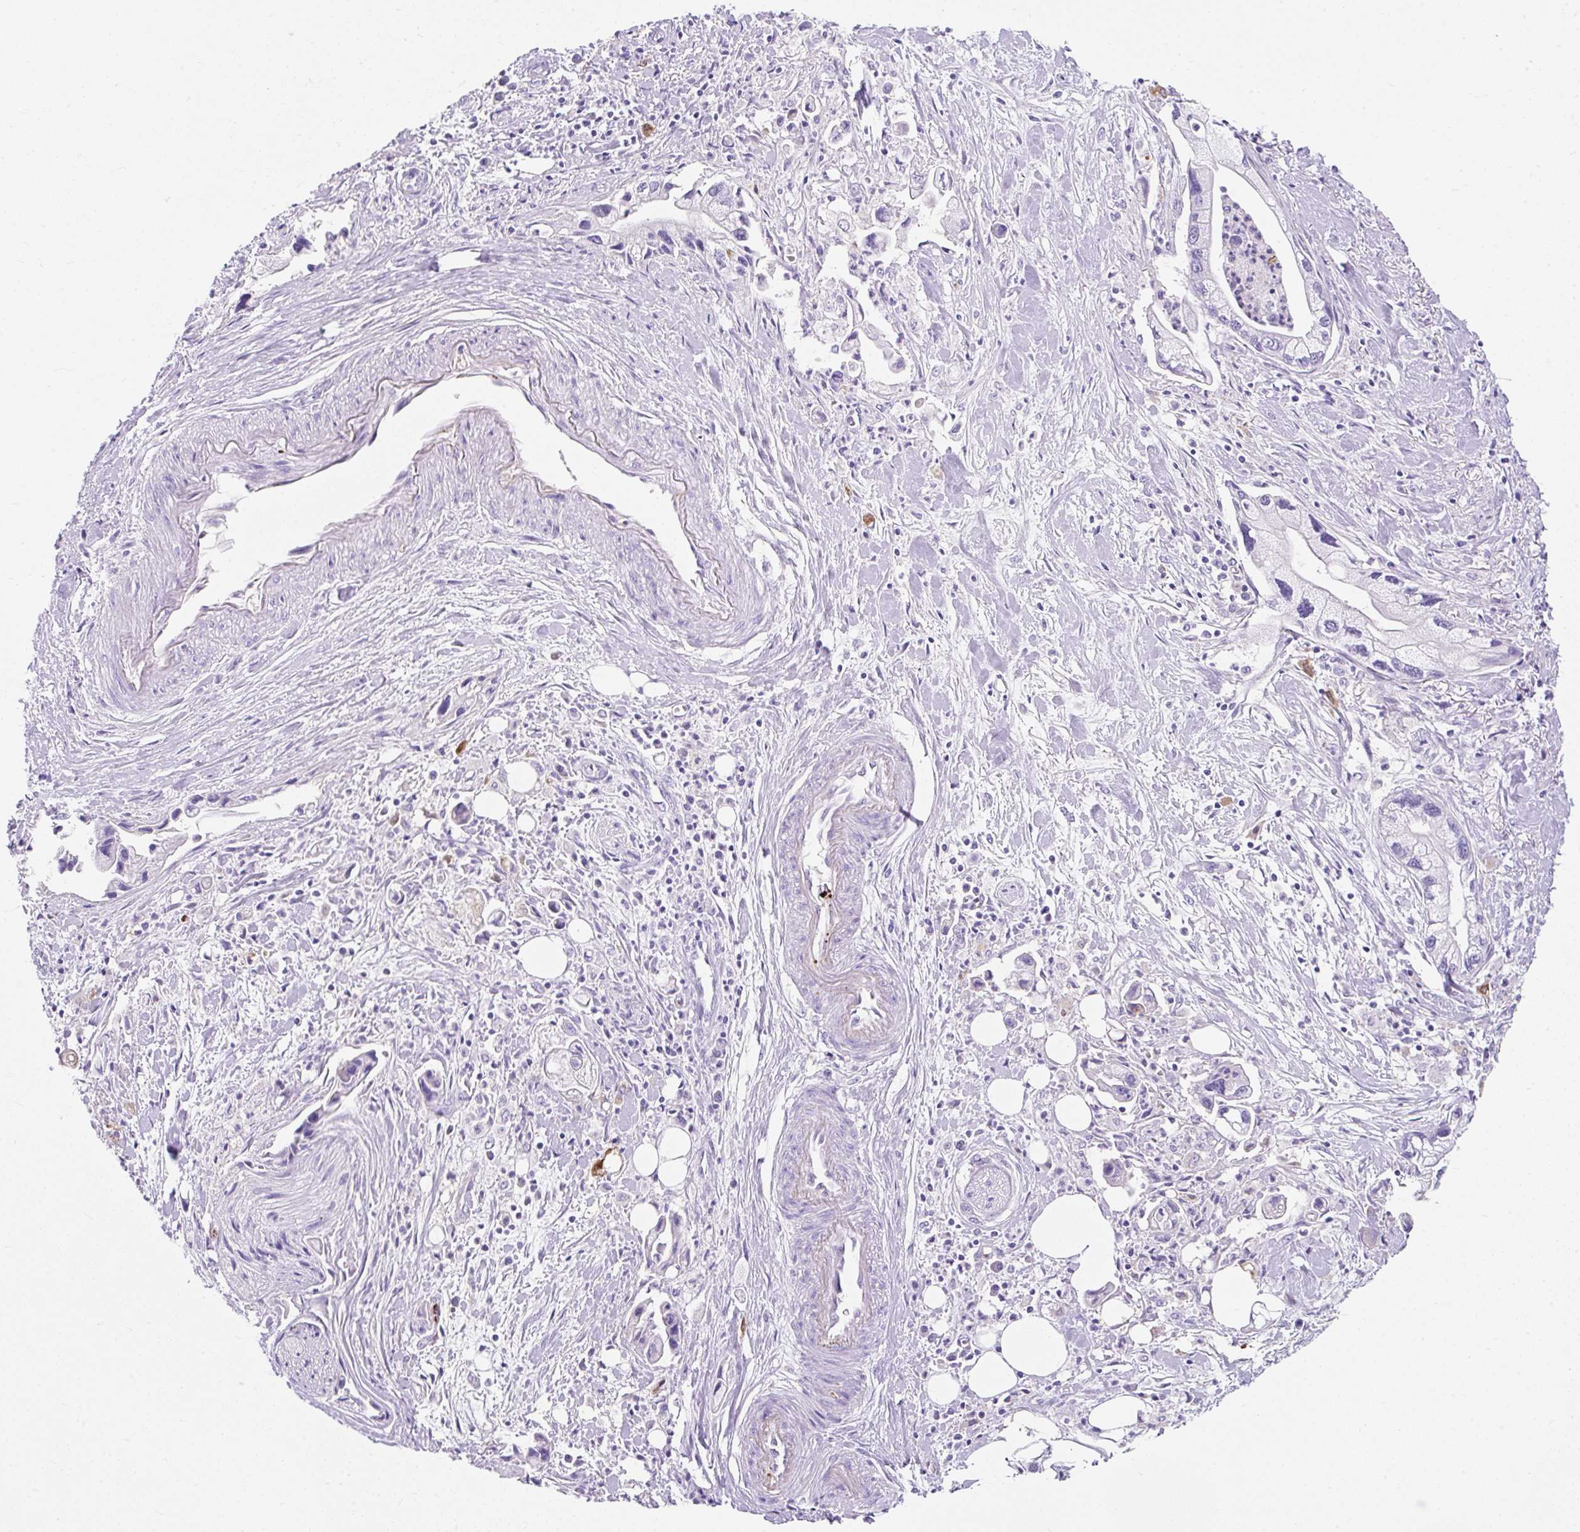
{"staining": {"intensity": "negative", "quantity": "none", "location": "none"}, "tissue": "pancreatic cancer", "cell_type": "Tumor cells", "image_type": "cancer", "snomed": [{"axis": "morphology", "description": "Adenocarcinoma, NOS"}, {"axis": "topography", "description": "Pancreas"}], "caption": "Tumor cells are negative for brown protein staining in pancreatic adenocarcinoma.", "gene": "APOC4-APOC2", "patient": {"sex": "male", "age": 61}}